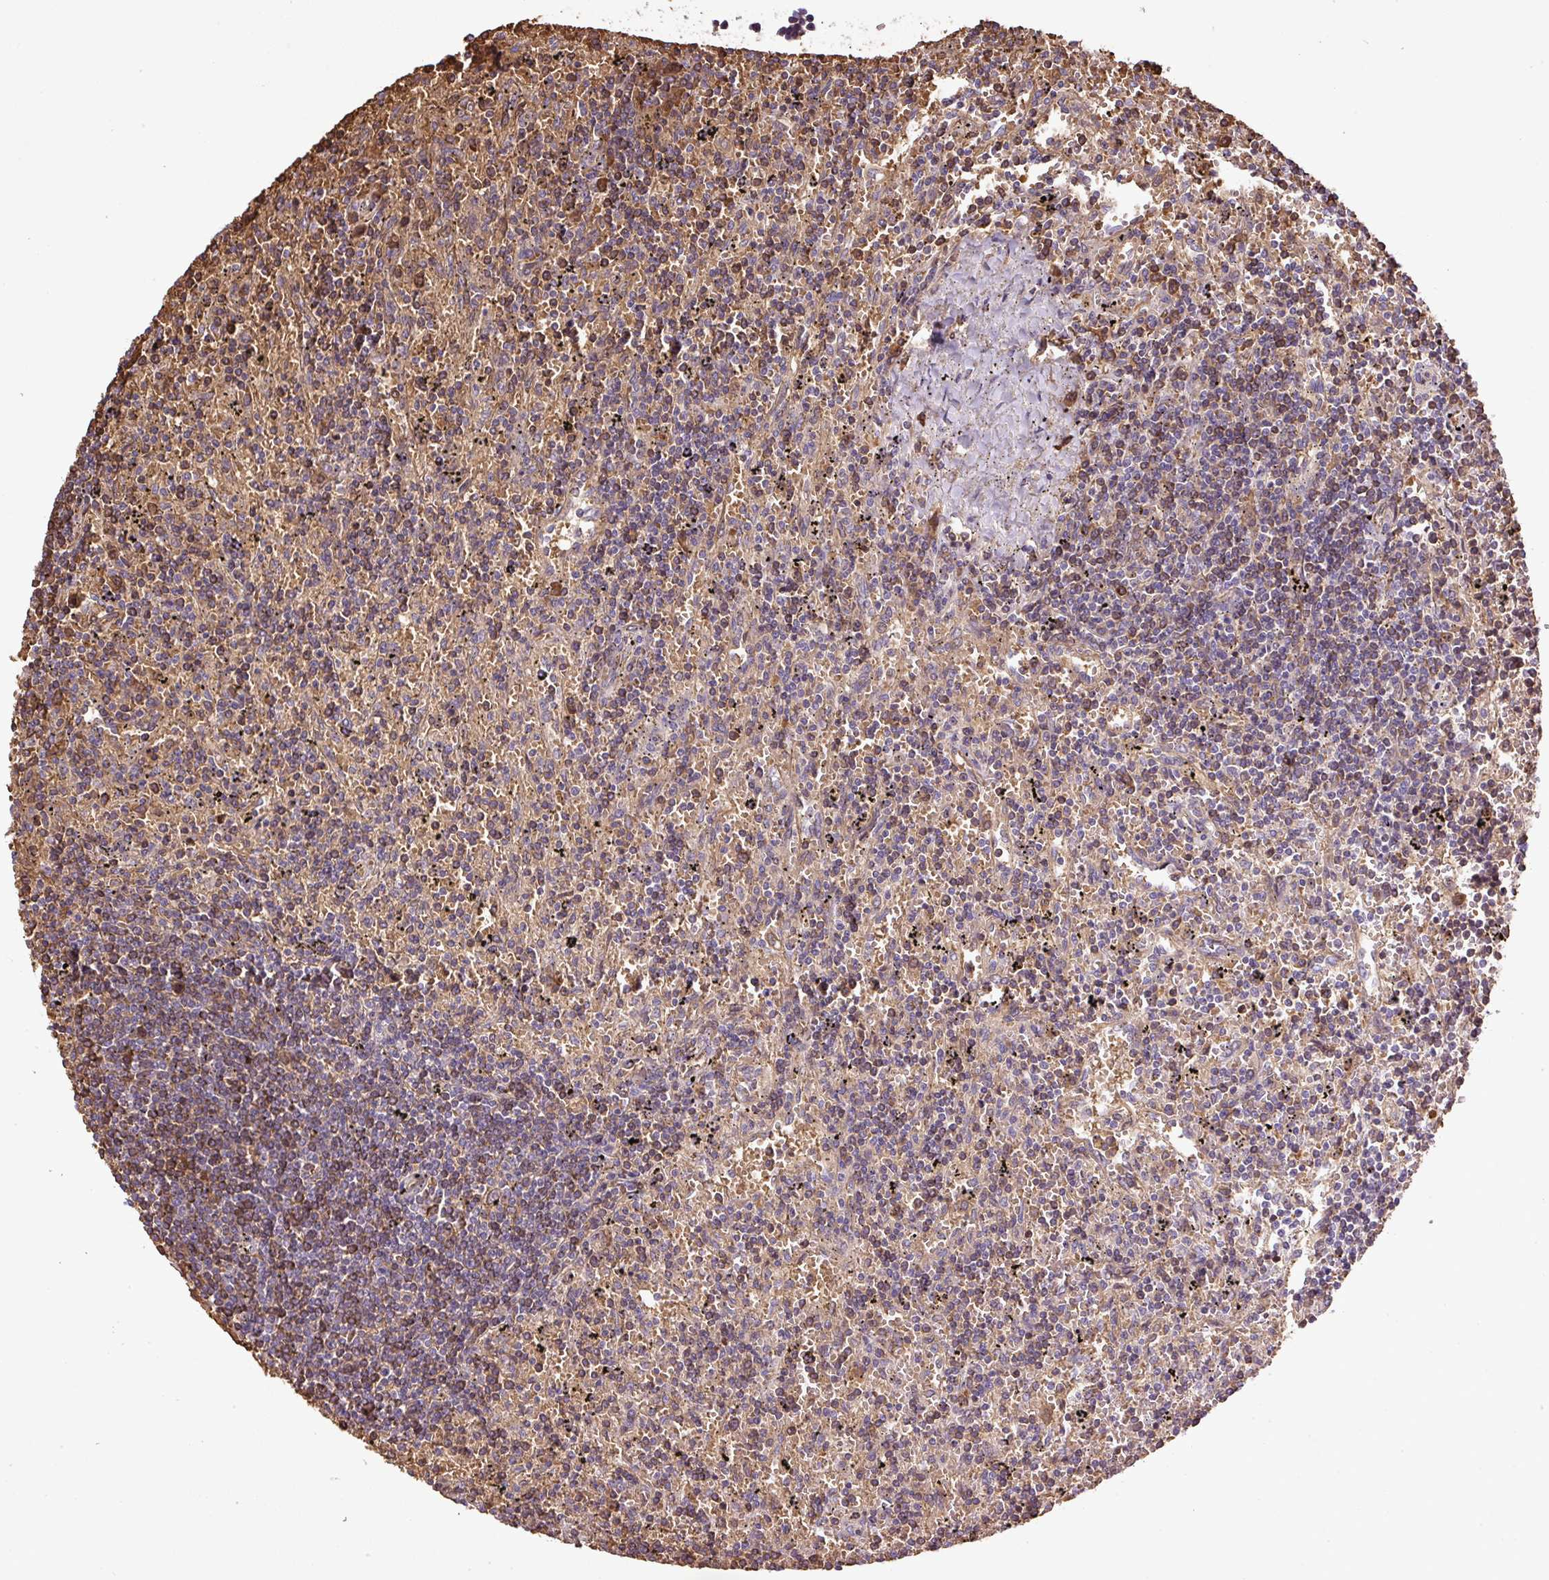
{"staining": {"intensity": "moderate", "quantity": ">75%", "location": "cytoplasmic/membranous"}, "tissue": "lymphoma", "cell_type": "Tumor cells", "image_type": "cancer", "snomed": [{"axis": "morphology", "description": "Malignant lymphoma, non-Hodgkin's type, Low grade"}, {"axis": "topography", "description": "Spleen"}], "caption": "Brown immunohistochemical staining in human lymphoma displays moderate cytoplasmic/membranous expression in about >75% of tumor cells.", "gene": "CXCL13", "patient": {"sex": "male", "age": 76}}